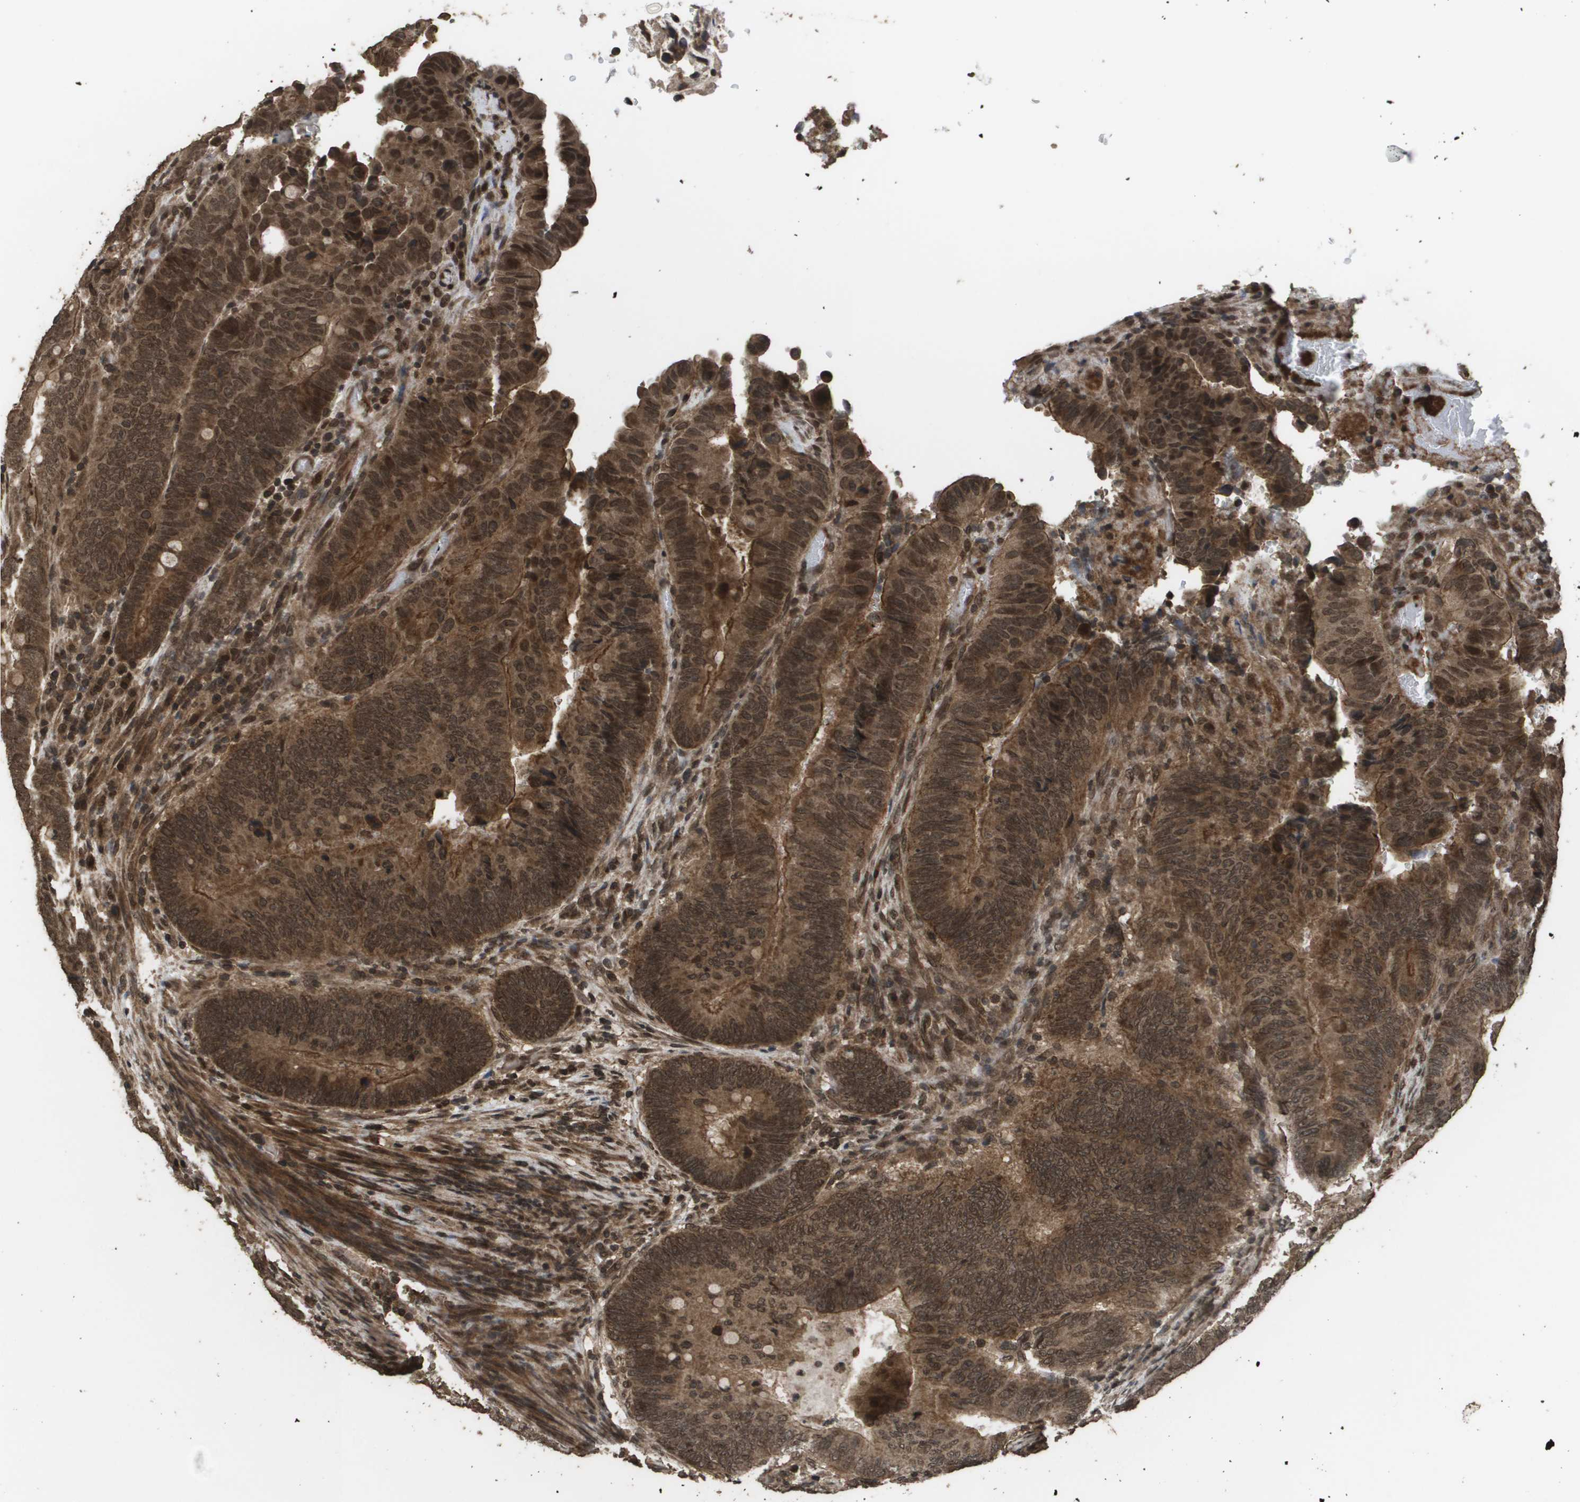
{"staining": {"intensity": "moderate", "quantity": ">75%", "location": "cytoplasmic/membranous,nuclear"}, "tissue": "colorectal cancer", "cell_type": "Tumor cells", "image_type": "cancer", "snomed": [{"axis": "morphology", "description": "Normal tissue, NOS"}, {"axis": "morphology", "description": "Adenocarcinoma, NOS"}, {"axis": "topography", "description": "Rectum"}, {"axis": "topography", "description": "Peripheral nerve tissue"}], "caption": "Immunohistochemistry (IHC) (DAB) staining of human colorectal adenocarcinoma displays moderate cytoplasmic/membranous and nuclear protein positivity in about >75% of tumor cells. The staining was performed using DAB, with brown indicating positive protein expression. Nuclei are stained blue with hematoxylin.", "gene": "AXIN2", "patient": {"sex": "male", "age": 92}}